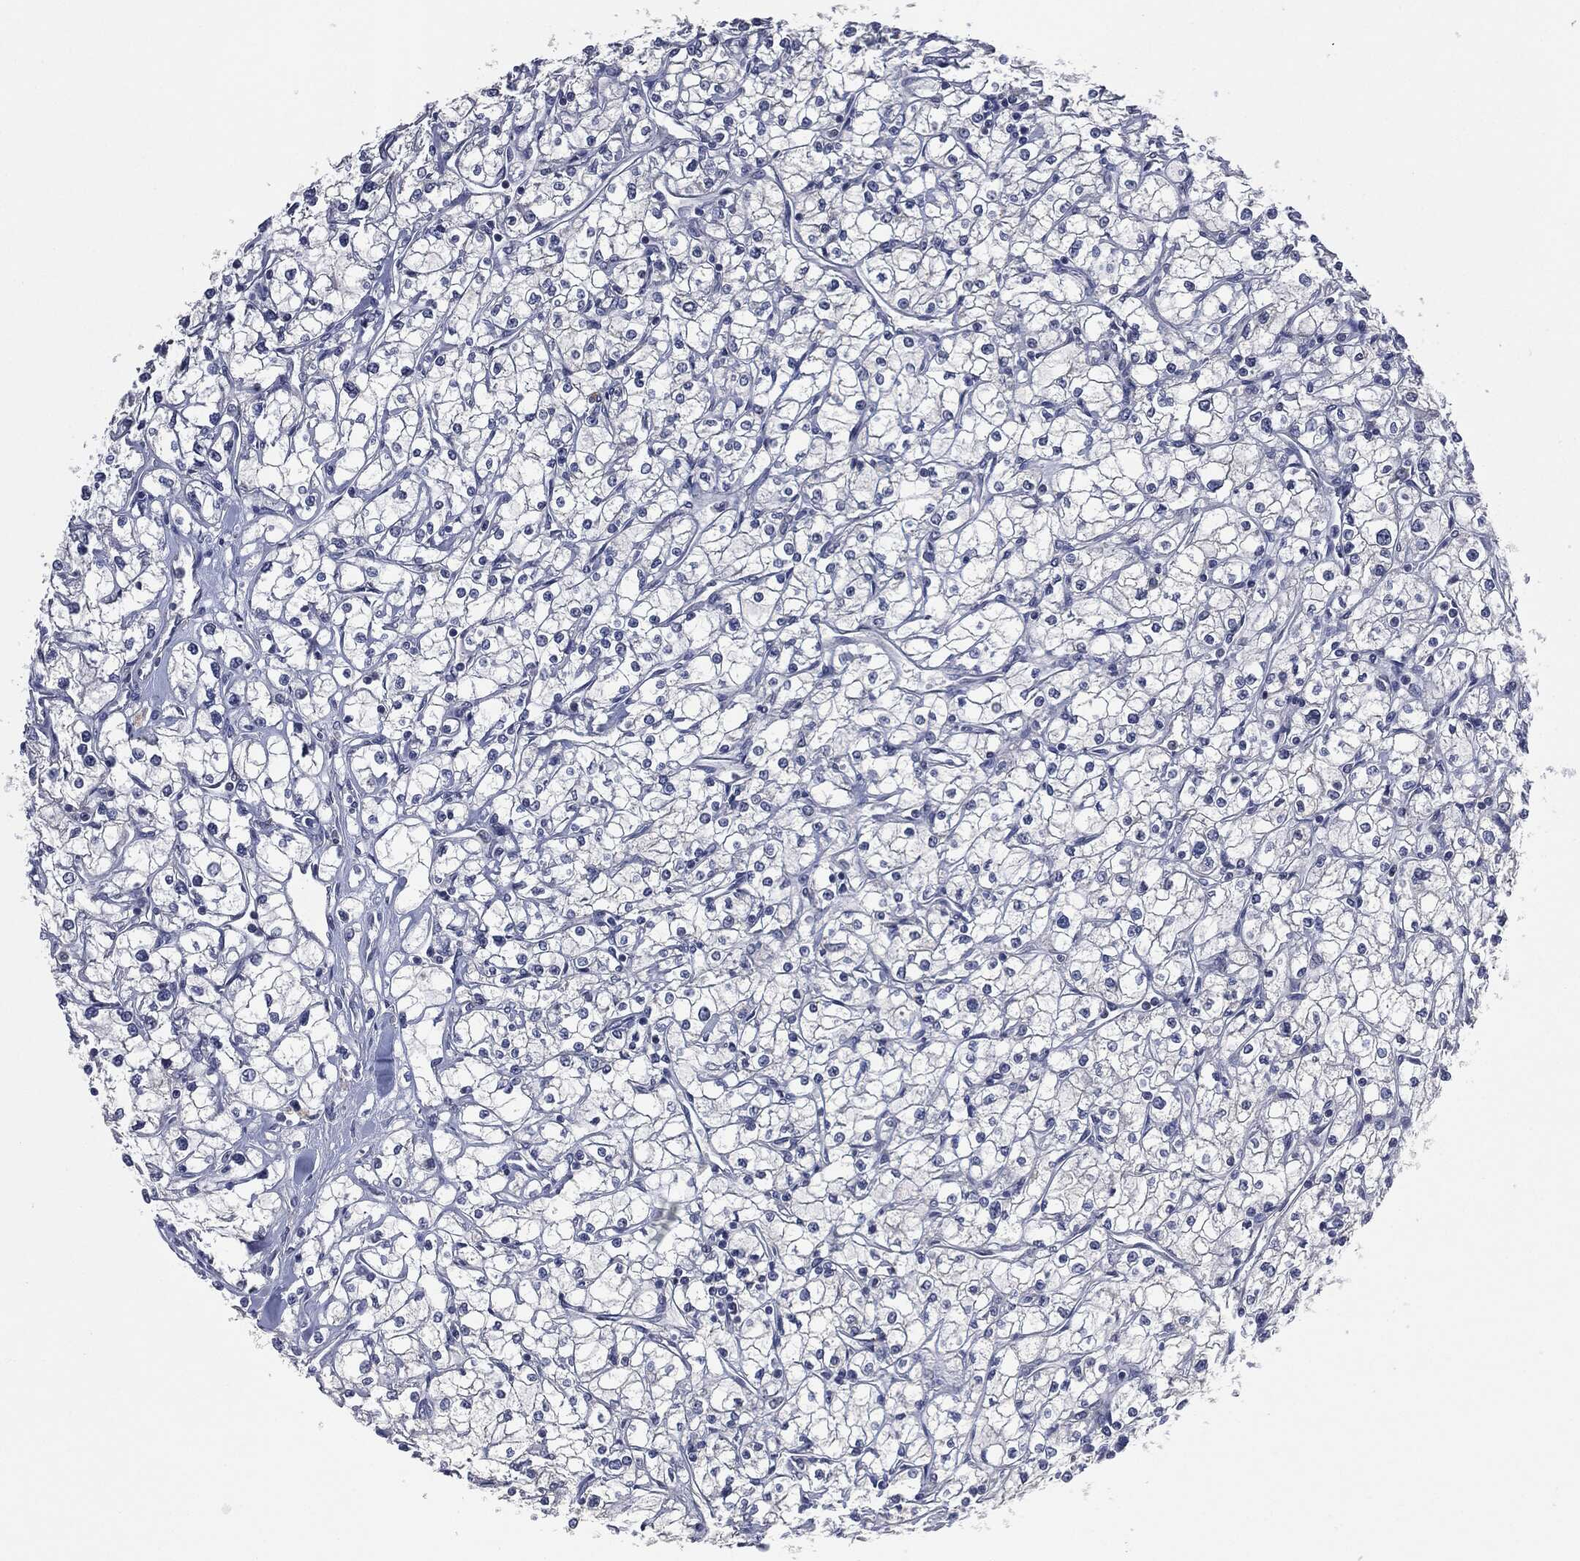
{"staining": {"intensity": "negative", "quantity": "none", "location": "none"}, "tissue": "renal cancer", "cell_type": "Tumor cells", "image_type": "cancer", "snomed": [{"axis": "morphology", "description": "Adenocarcinoma, NOS"}, {"axis": "topography", "description": "Kidney"}], "caption": "A high-resolution photomicrograph shows immunohistochemistry (IHC) staining of adenocarcinoma (renal), which demonstrates no significant positivity in tumor cells.", "gene": "IL1RN", "patient": {"sex": "male", "age": 67}}